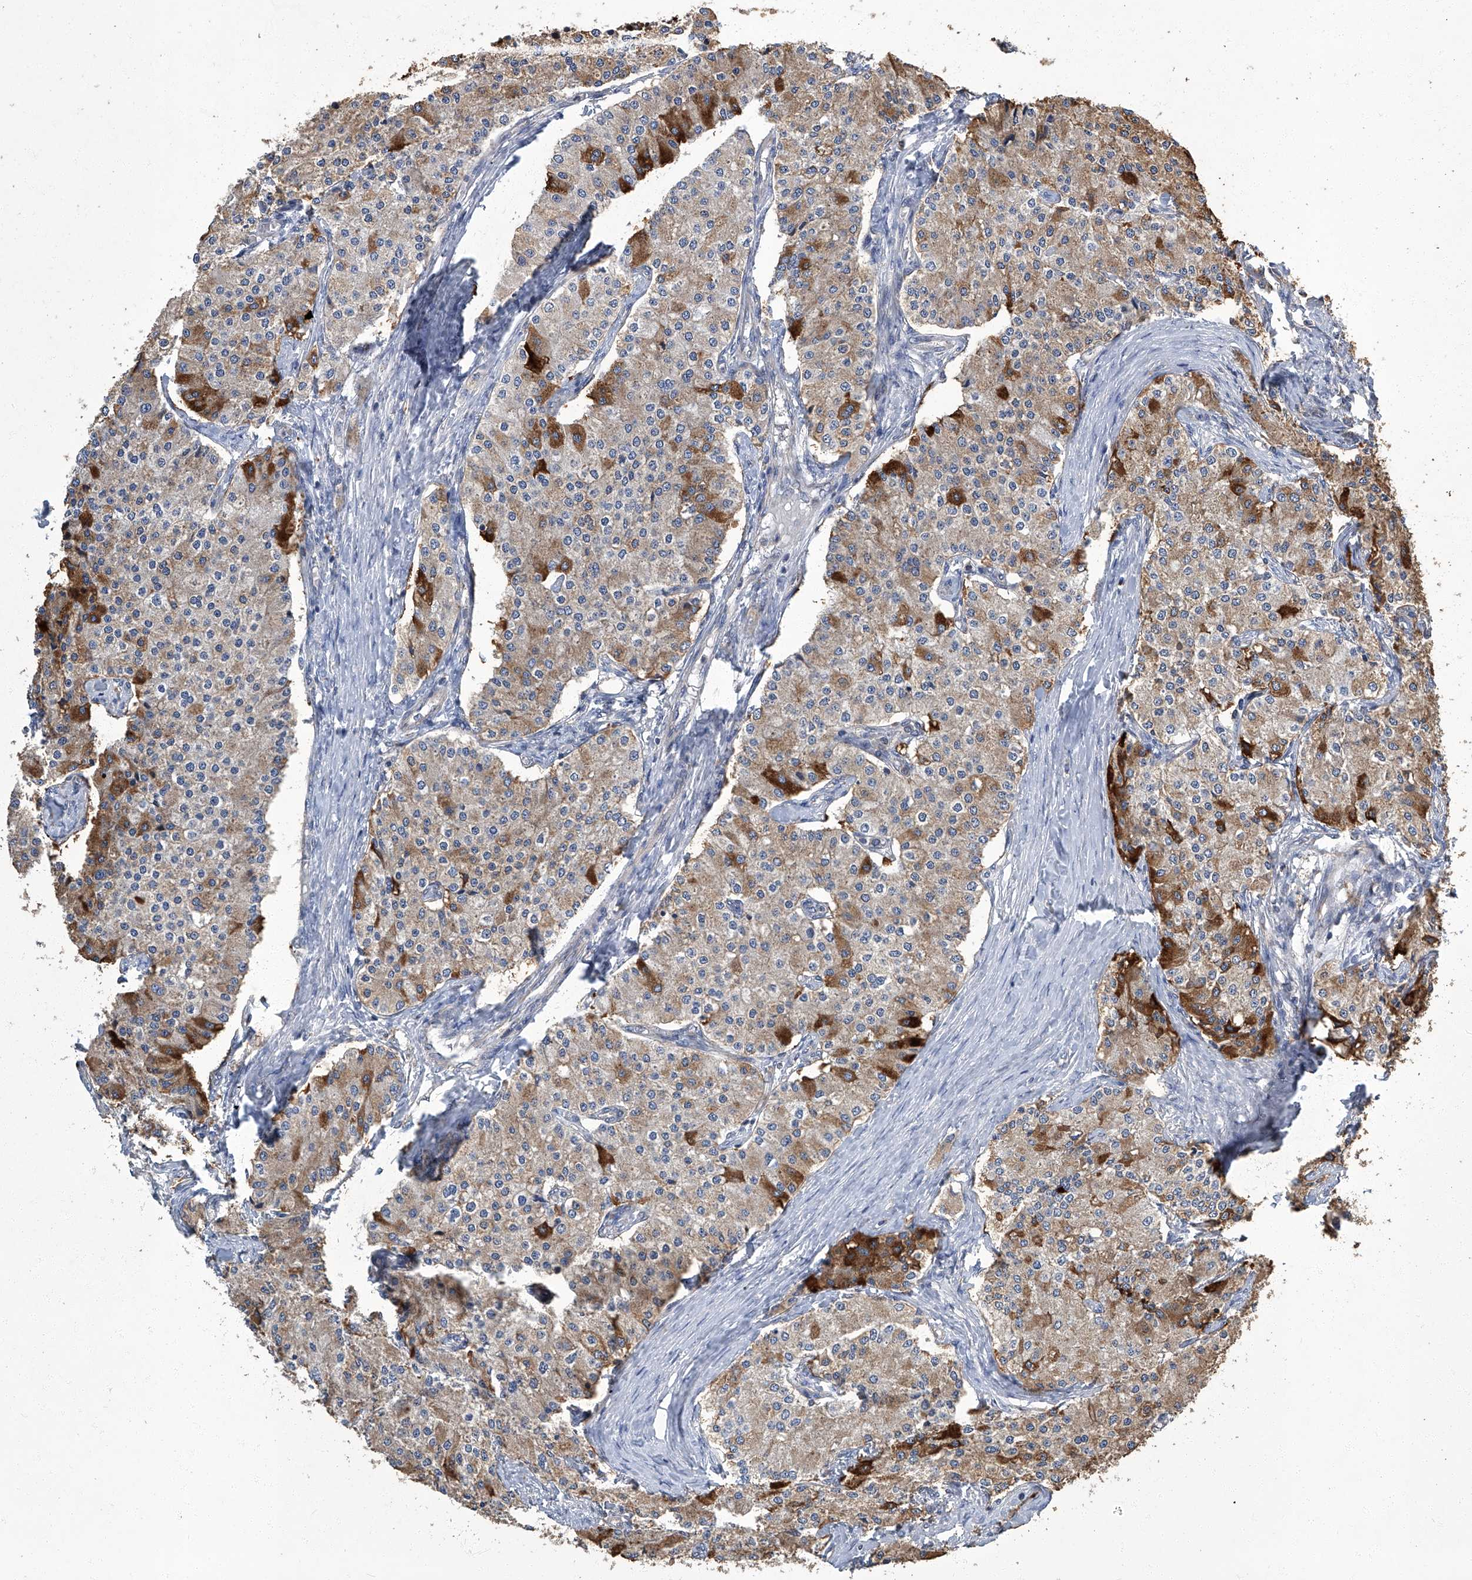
{"staining": {"intensity": "strong", "quantity": "<25%", "location": "cytoplasmic/membranous"}, "tissue": "carcinoid", "cell_type": "Tumor cells", "image_type": "cancer", "snomed": [{"axis": "morphology", "description": "Carcinoid, malignant, NOS"}, {"axis": "topography", "description": "Colon"}], "caption": "IHC (DAB (3,3'-diaminobenzidine)) staining of human carcinoid (malignant) demonstrates strong cytoplasmic/membranous protein staining in approximately <25% of tumor cells.", "gene": "TNFRSF13B", "patient": {"sex": "female", "age": 52}}